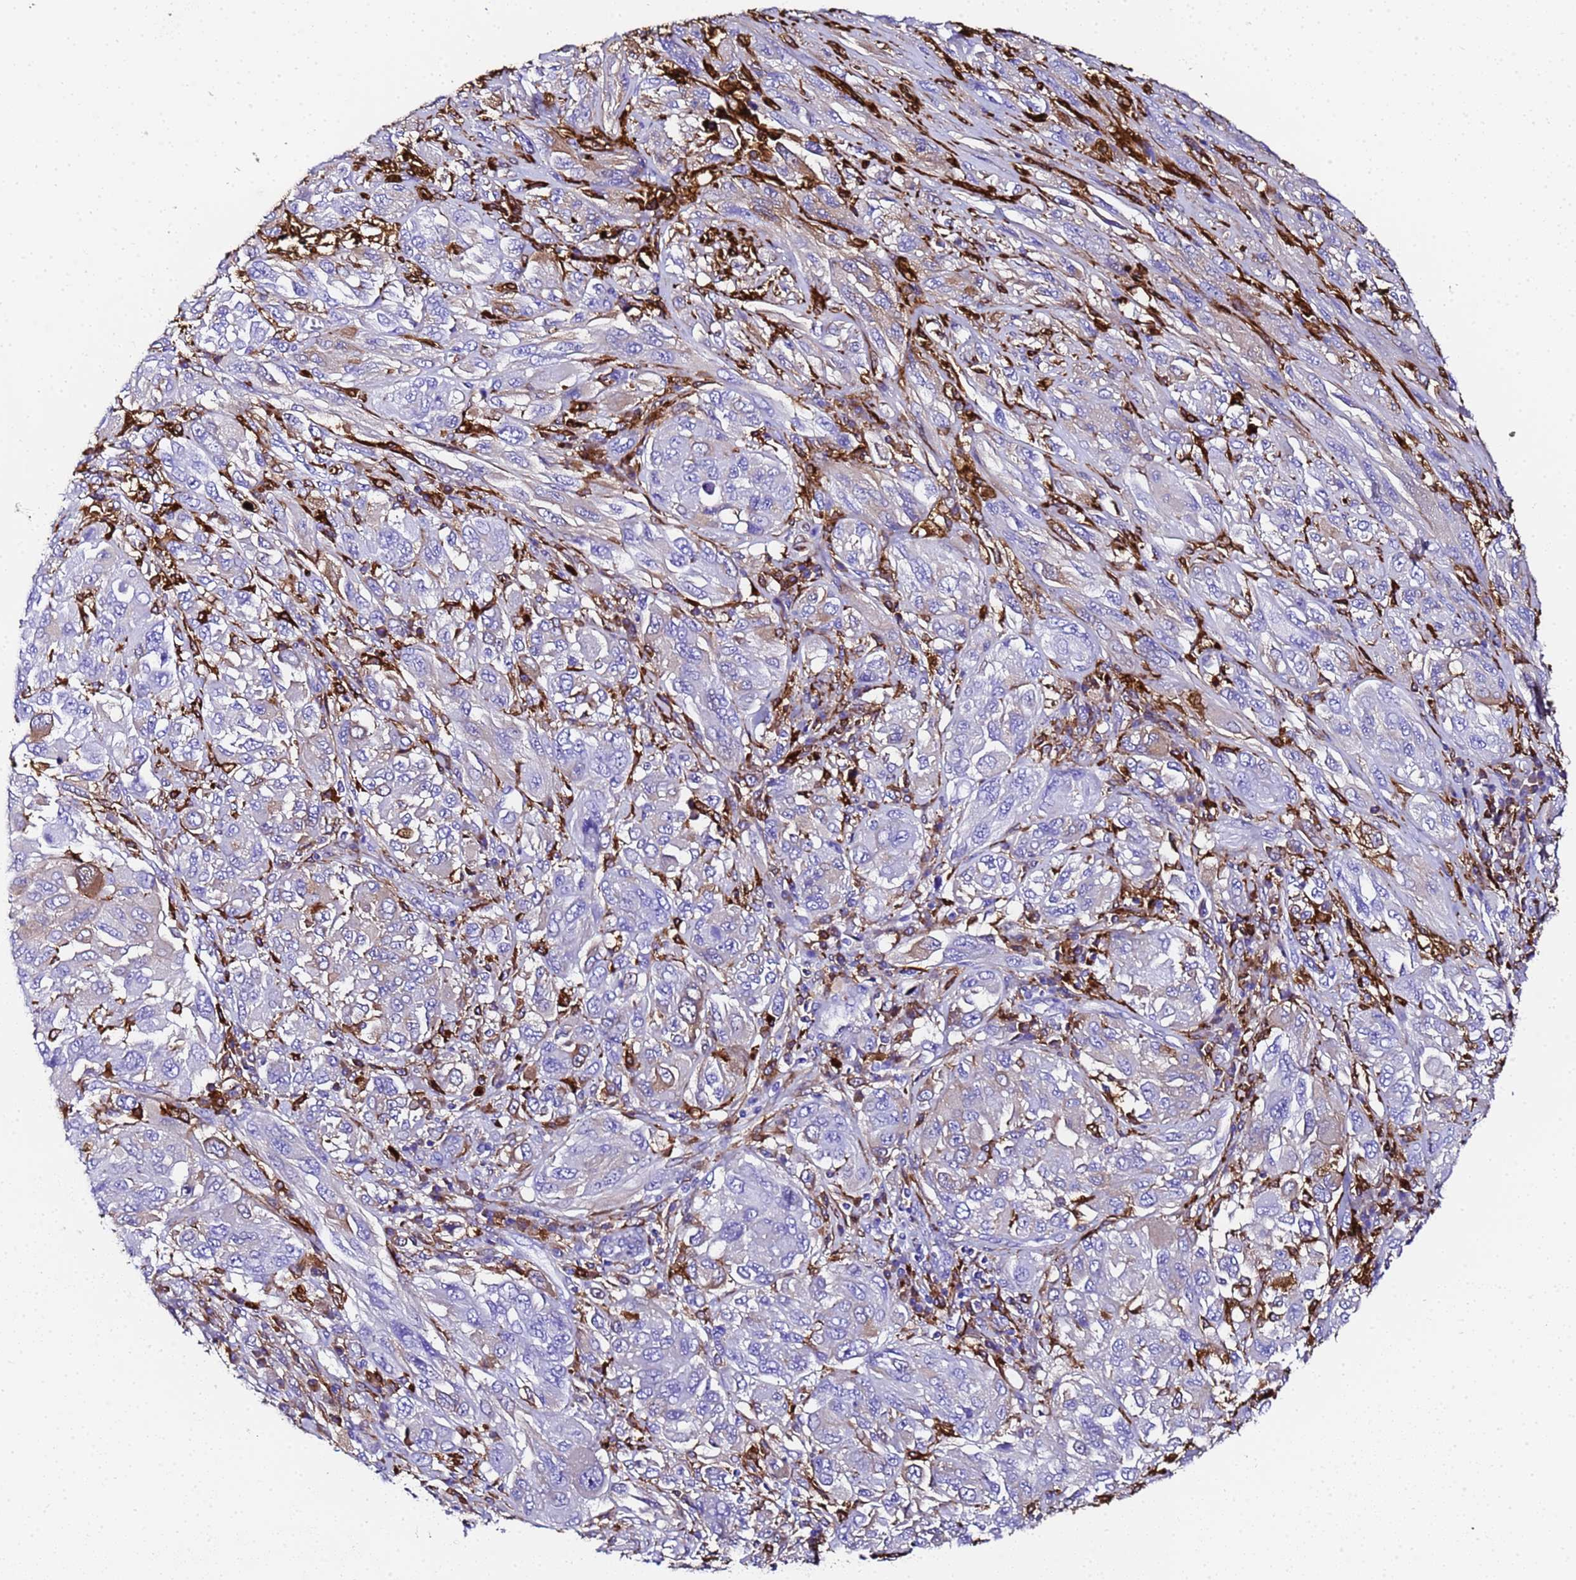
{"staining": {"intensity": "negative", "quantity": "none", "location": "none"}, "tissue": "melanoma", "cell_type": "Tumor cells", "image_type": "cancer", "snomed": [{"axis": "morphology", "description": "Malignant melanoma, NOS"}, {"axis": "topography", "description": "Skin"}], "caption": "Tumor cells show no significant protein positivity in melanoma.", "gene": "FTL", "patient": {"sex": "female", "age": 91}}